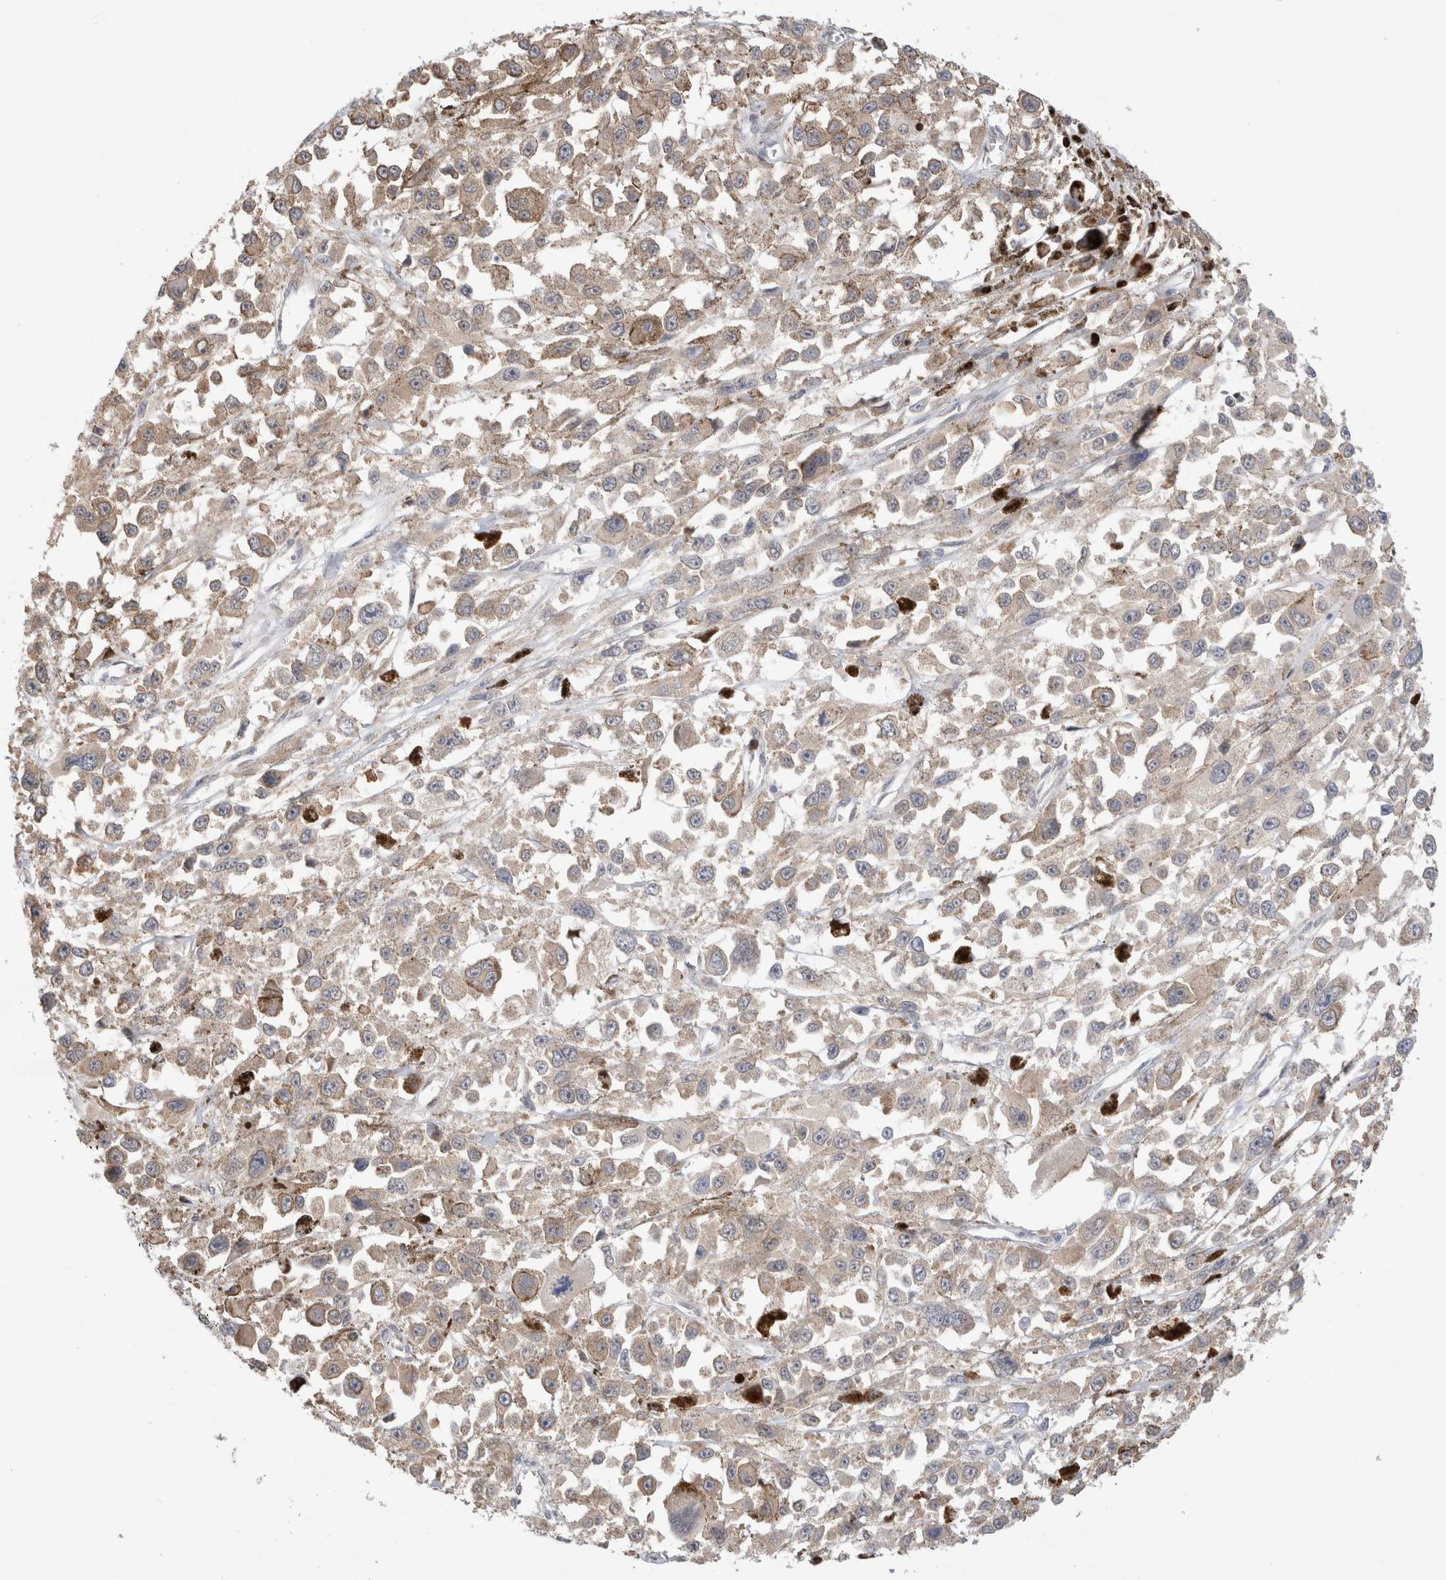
{"staining": {"intensity": "negative", "quantity": "none", "location": "none"}, "tissue": "melanoma", "cell_type": "Tumor cells", "image_type": "cancer", "snomed": [{"axis": "morphology", "description": "Malignant melanoma, Metastatic site"}, {"axis": "topography", "description": "Lymph node"}], "caption": "DAB (3,3'-diaminobenzidine) immunohistochemical staining of human malignant melanoma (metastatic site) displays no significant staining in tumor cells.", "gene": "NDOR1", "patient": {"sex": "male", "age": 59}}